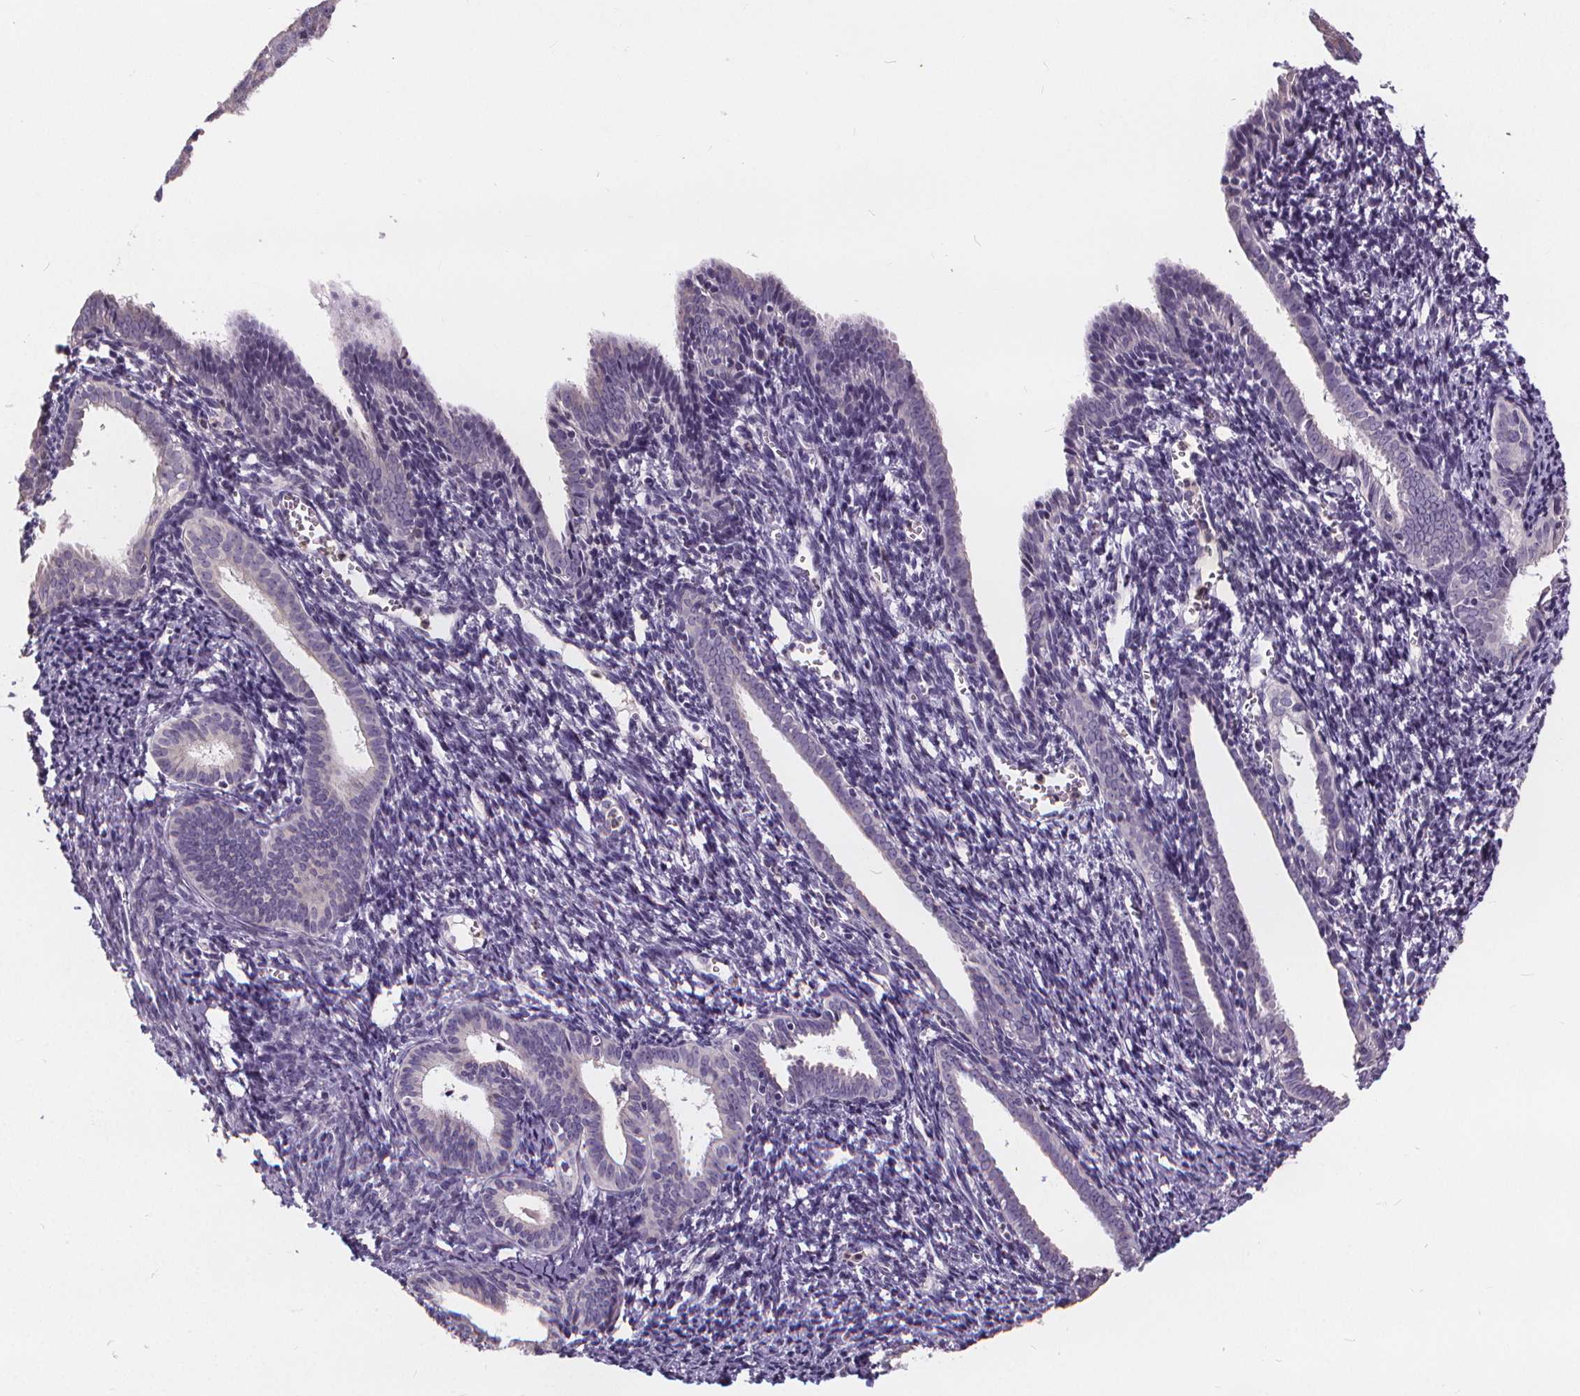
{"staining": {"intensity": "negative", "quantity": "none", "location": "none"}, "tissue": "endometrial cancer", "cell_type": "Tumor cells", "image_type": "cancer", "snomed": [{"axis": "morphology", "description": "Adenocarcinoma, NOS"}, {"axis": "topography", "description": "Endometrium"}], "caption": "Endometrial cancer (adenocarcinoma) was stained to show a protein in brown. There is no significant expression in tumor cells. (DAB (3,3'-diaminobenzidine) IHC visualized using brightfield microscopy, high magnification).", "gene": "ATP6V1D", "patient": {"sex": "female", "age": 56}}